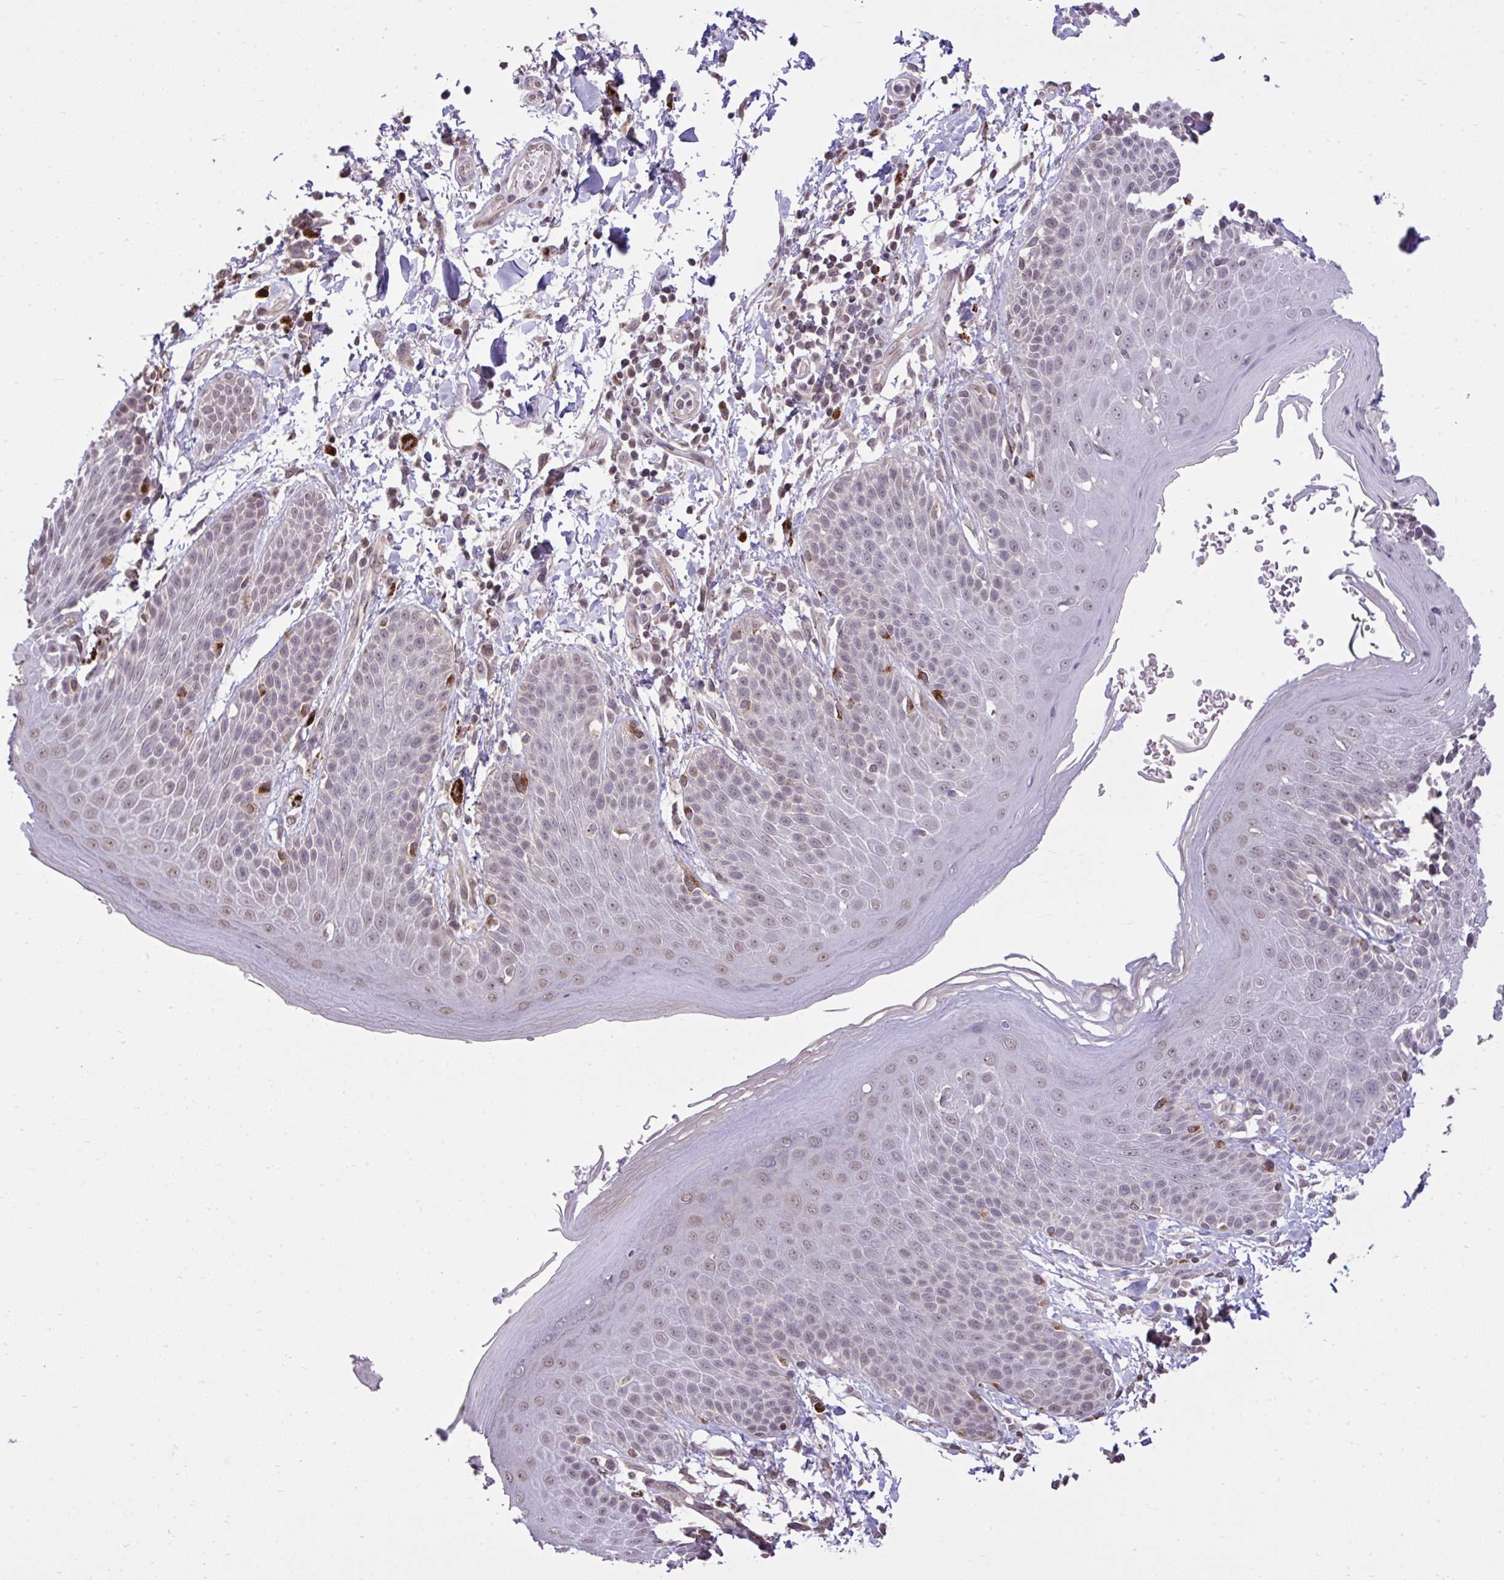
{"staining": {"intensity": "moderate", "quantity": "<25%", "location": "cytoplasmic/membranous"}, "tissue": "skin", "cell_type": "Epidermal cells", "image_type": "normal", "snomed": [{"axis": "morphology", "description": "Normal tissue, NOS"}, {"axis": "topography", "description": "Peripheral nerve tissue"}], "caption": "A brown stain shows moderate cytoplasmic/membranous expression of a protein in epidermal cells of normal skin.", "gene": "CYP20A1", "patient": {"sex": "male", "age": 51}}